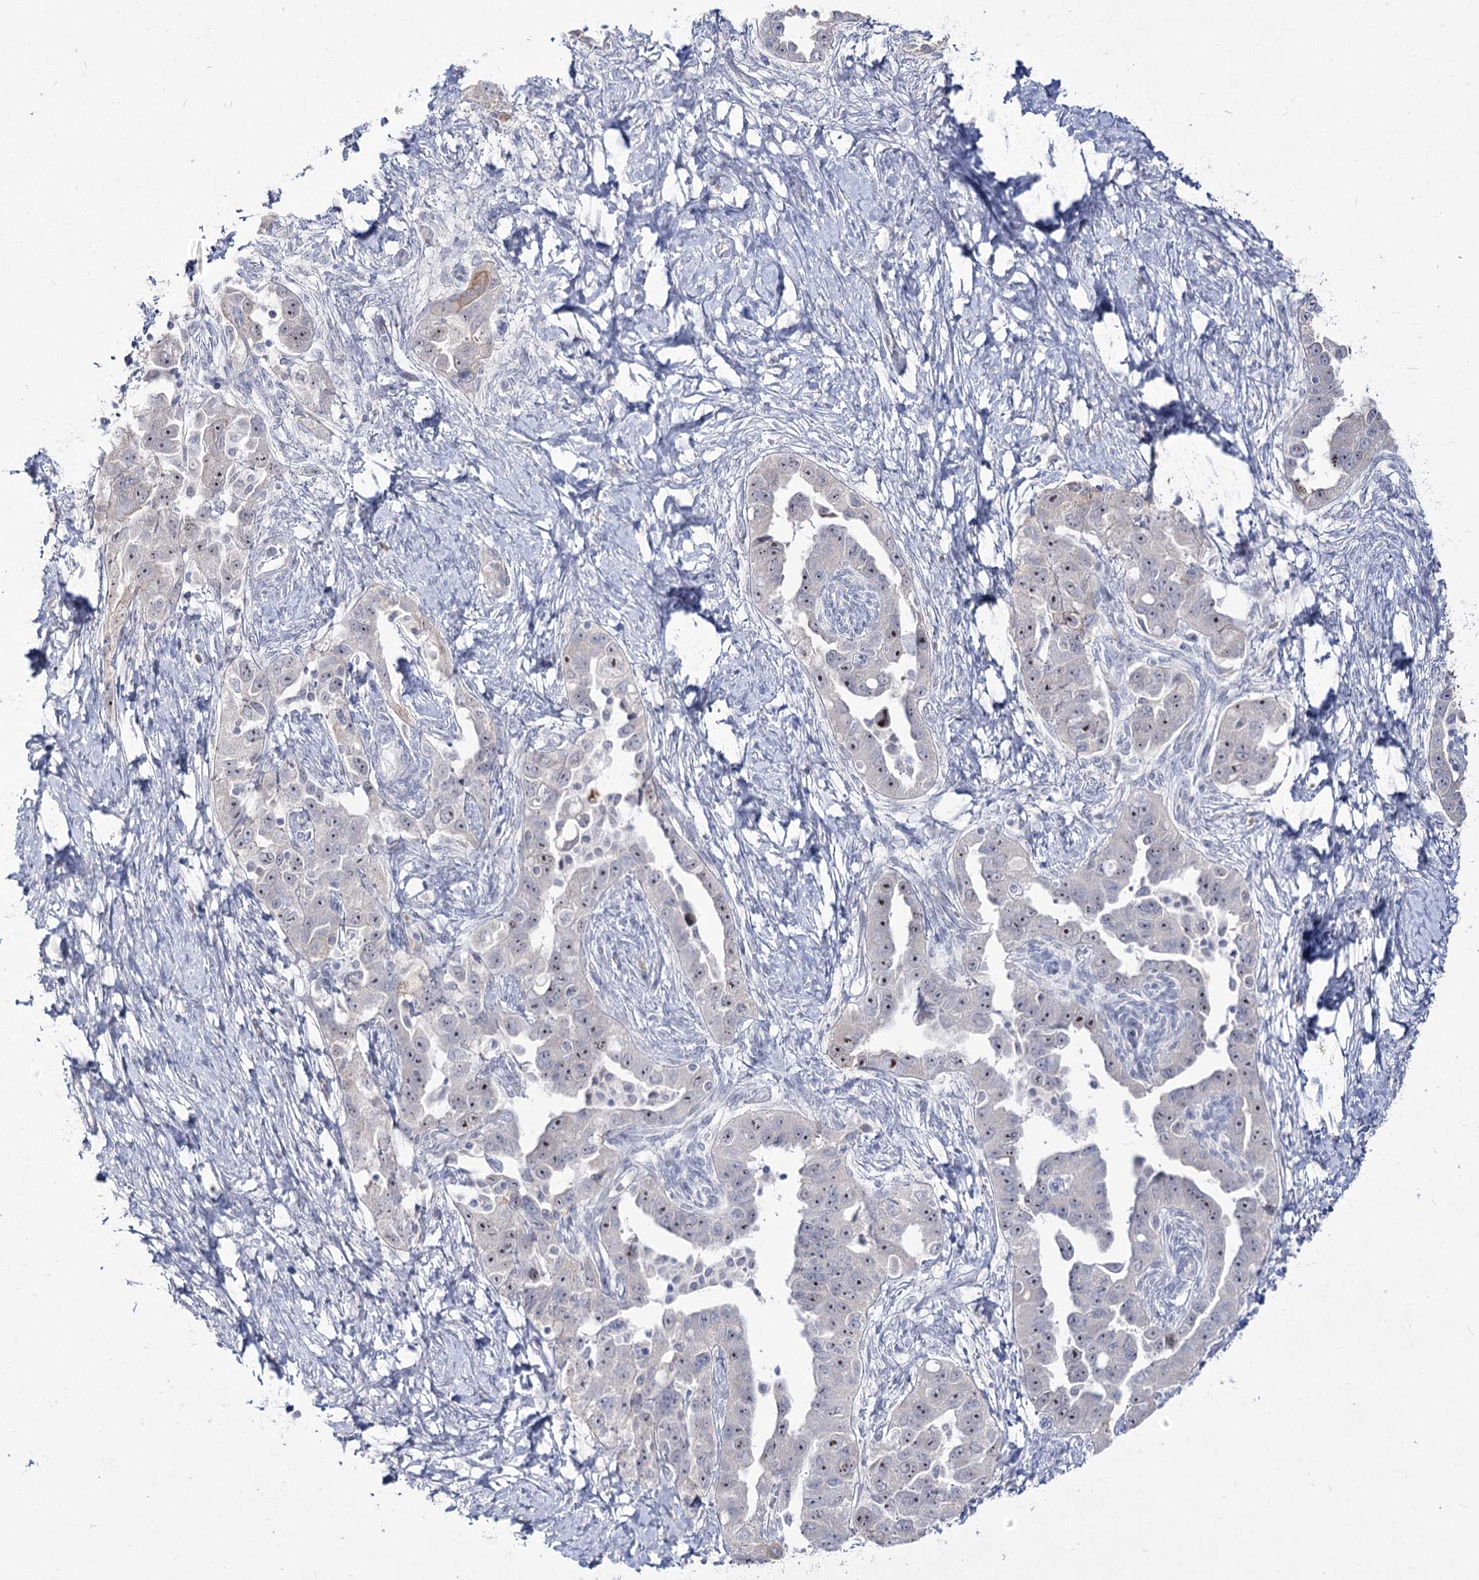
{"staining": {"intensity": "negative", "quantity": "none", "location": "none"}, "tissue": "ovarian cancer", "cell_type": "Tumor cells", "image_type": "cancer", "snomed": [{"axis": "morphology", "description": "Carcinoma, NOS"}, {"axis": "morphology", "description": "Cystadenocarcinoma, serous, NOS"}, {"axis": "topography", "description": "Ovary"}], "caption": "Ovarian cancer (serous cystadenocarcinoma) was stained to show a protein in brown. There is no significant staining in tumor cells. (Stains: DAB (3,3'-diaminobenzidine) immunohistochemistry with hematoxylin counter stain, Microscopy: brightfield microscopy at high magnification).", "gene": "DDX50", "patient": {"sex": "female", "age": 69}}